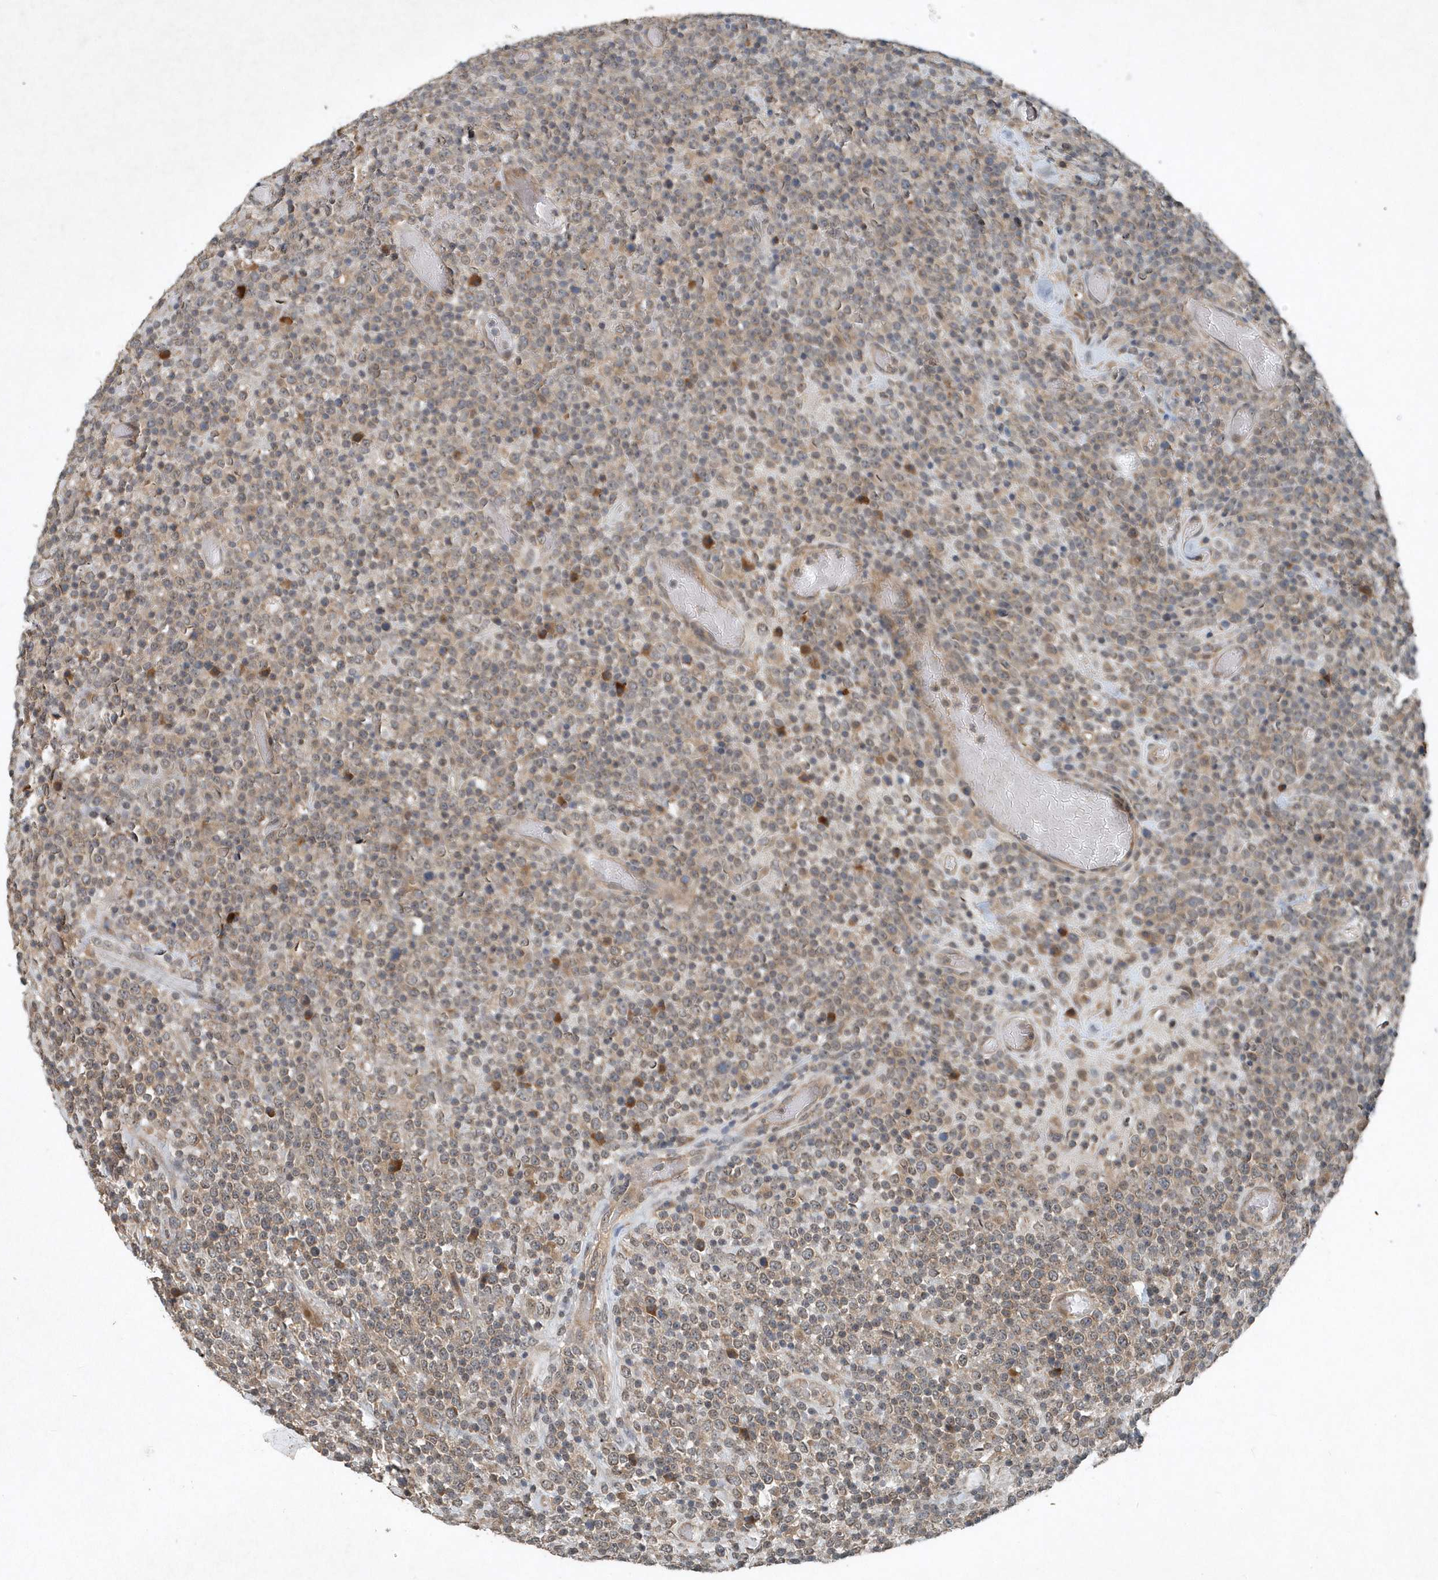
{"staining": {"intensity": "negative", "quantity": "none", "location": "none"}, "tissue": "lymphoma", "cell_type": "Tumor cells", "image_type": "cancer", "snomed": [{"axis": "morphology", "description": "Malignant lymphoma, non-Hodgkin's type, High grade"}, {"axis": "topography", "description": "Colon"}], "caption": "Immunohistochemical staining of malignant lymphoma, non-Hodgkin's type (high-grade) demonstrates no significant positivity in tumor cells. (DAB immunohistochemistry visualized using brightfield microscopy, high magnification).", "gene": "SCFD2", "patient": {"sex": "female", "age": 53}}